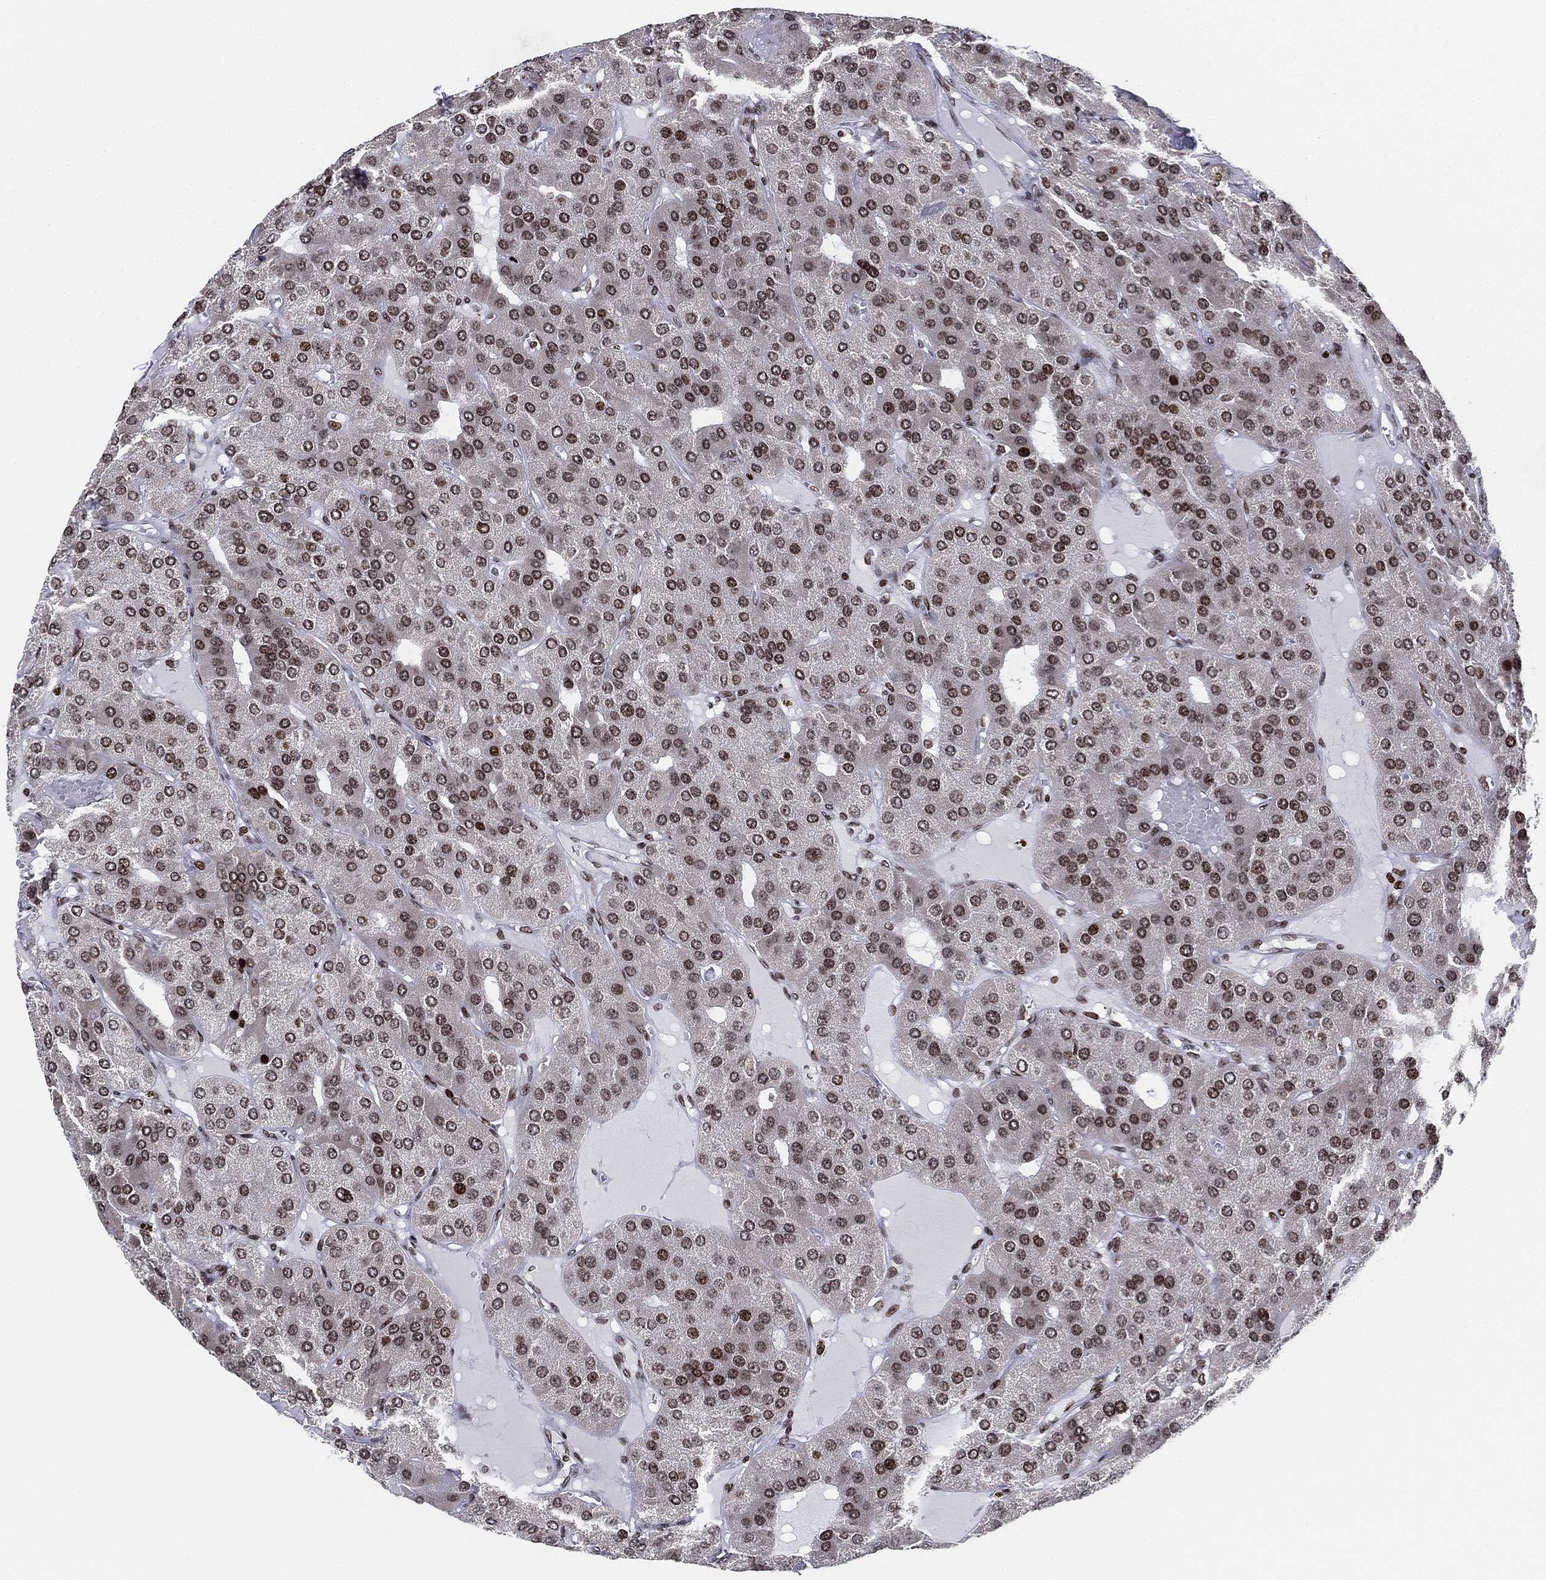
{"staining": {"intensity": "moderate", "quantity": ">75%", "location": "nuclear"}, "tissue": "parathyroid gland", "cell_type": "Glandular cells", "image_type": "normal", "snomed": [{"axis": "morphology", "description": "Normal tissue, NOS"}, {"axis": "morphology", "description": "Adenoma, NOS"}, {"axis": "topography", "description": "Parathyroid gland"}], "caption": "A high-resolution photomicrograph shows immunohistochemistry (IHC) staining of unremarkable parathyroid gland, which shows moderate nuclear positivity in approximately >75% of glandular cells. (IHC, brightfield microscopy, high magnification).", "gene": "MFSD14A", "patient": {"sex": "female", "age": 86}}